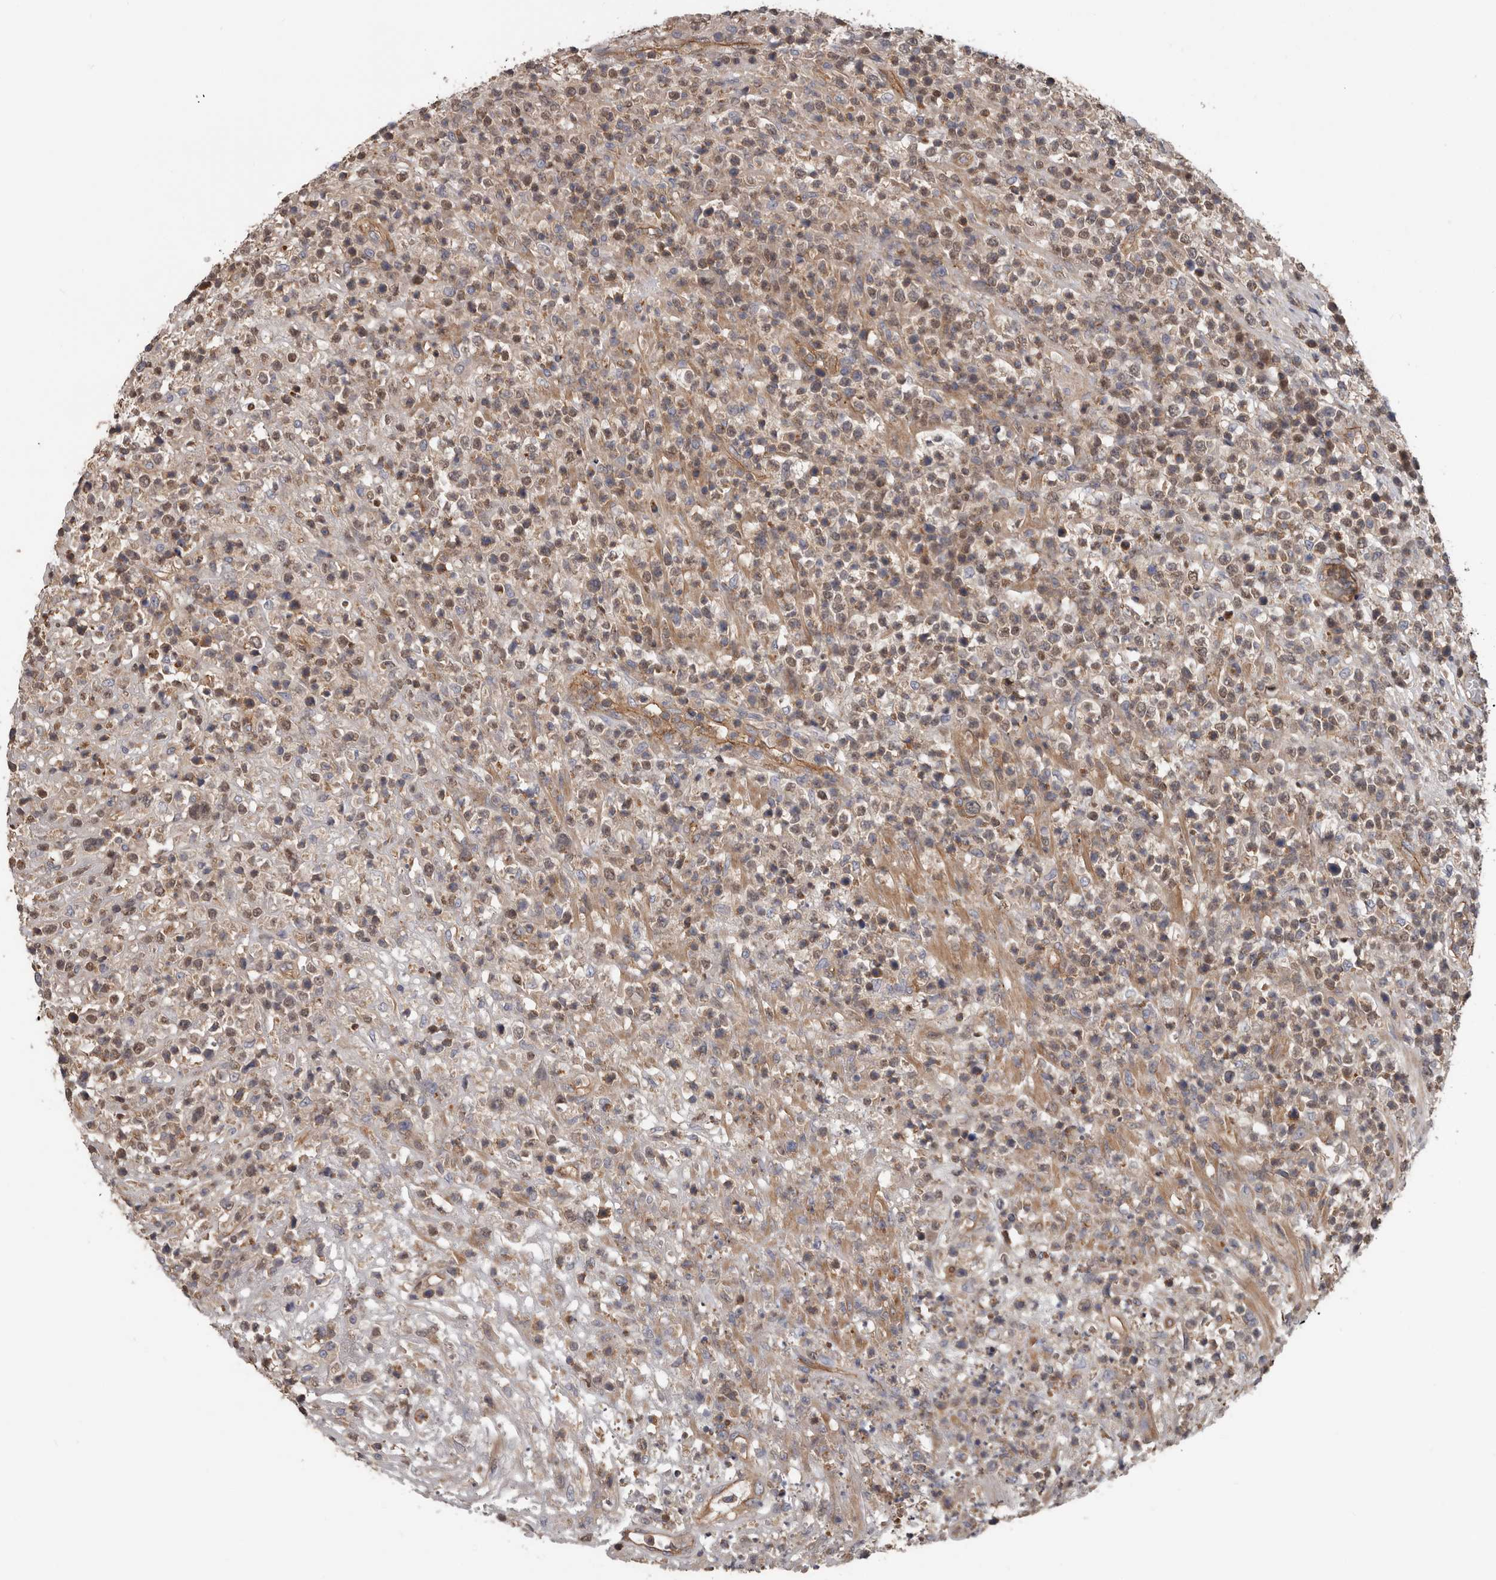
{"staining": {"intensity": "weak", "quantity": ">75%", "location": "cytoplasmic/membranous"}, "tissue": "lymphoma", "cell_type": "Tumor cells", "image_type": "cancer", "snomed": [{"axis": "morphology", "description": "Malignant lymphoma, non-Hodgkin's type, High grade"}, {"axis": "topography", "description": "Colon"}], "caption": "Immunohistochemical staining of malignant lymphoma, non-Hodgkin's type (high-grade) displays weak cytoplasmic/membranous protein expression in approximately >75% of tumor cells.", "gene": "PNRC2", "patient": {"sex": "female", "age": 53}}